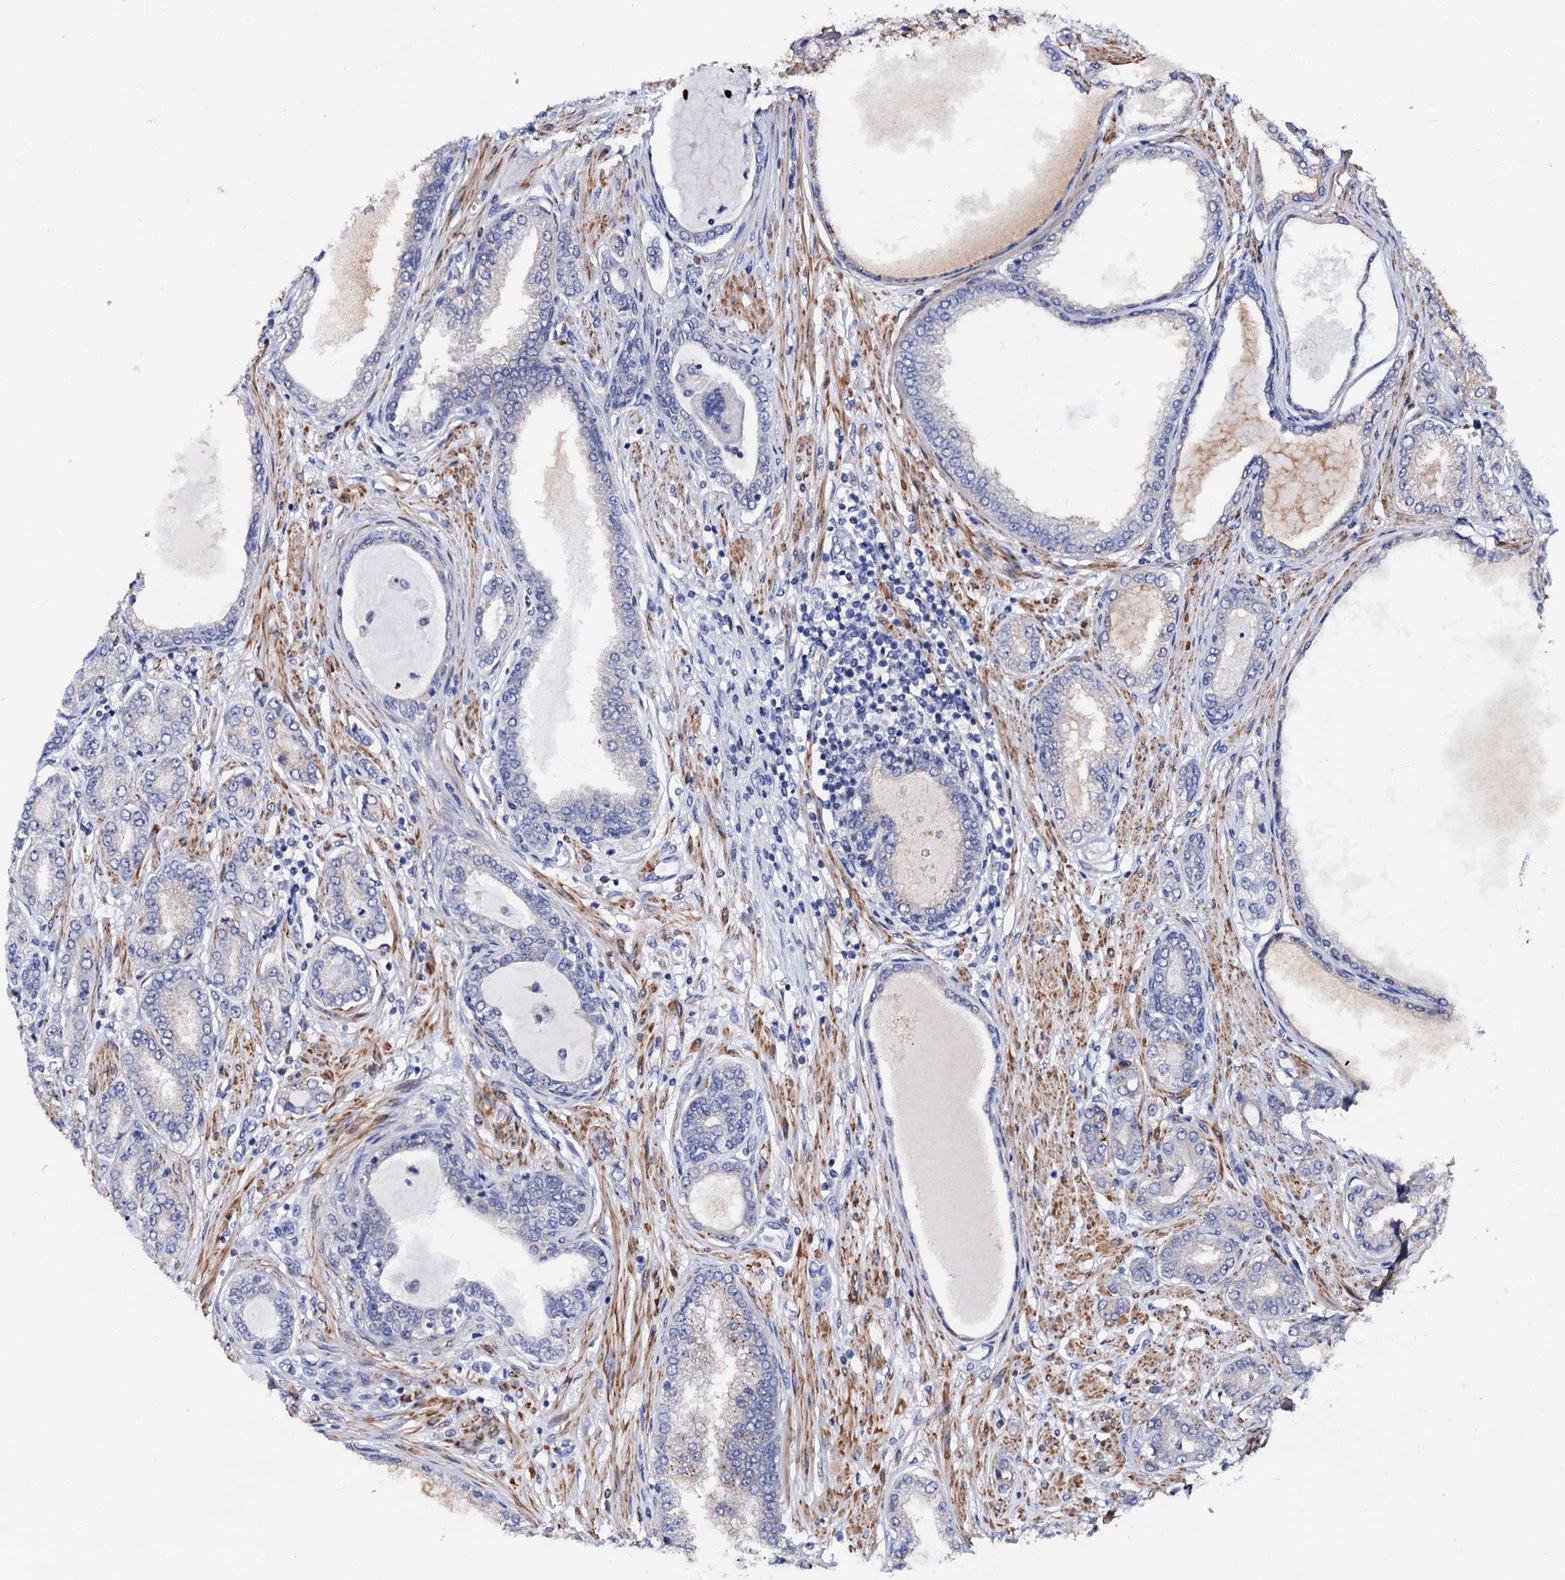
{"staining": {"intensity": "negative", "quantity": "none", "location": "none"}, "tissue": "prostate cancer", "cell_type": "Tumor cells", "image_type": "cancer", "snomed": [{"axis": "morphology", "description": "Adenocarcinoma, Low grade"}, {"axis": "topography", "description": "Prostate"}], "caption": "Immunohistochemical staining of prostate cancer exhibits no significant staining in tumor cells.", "gene": "ZDHHC18", "patient": {"sex": "male", "age": 63}}